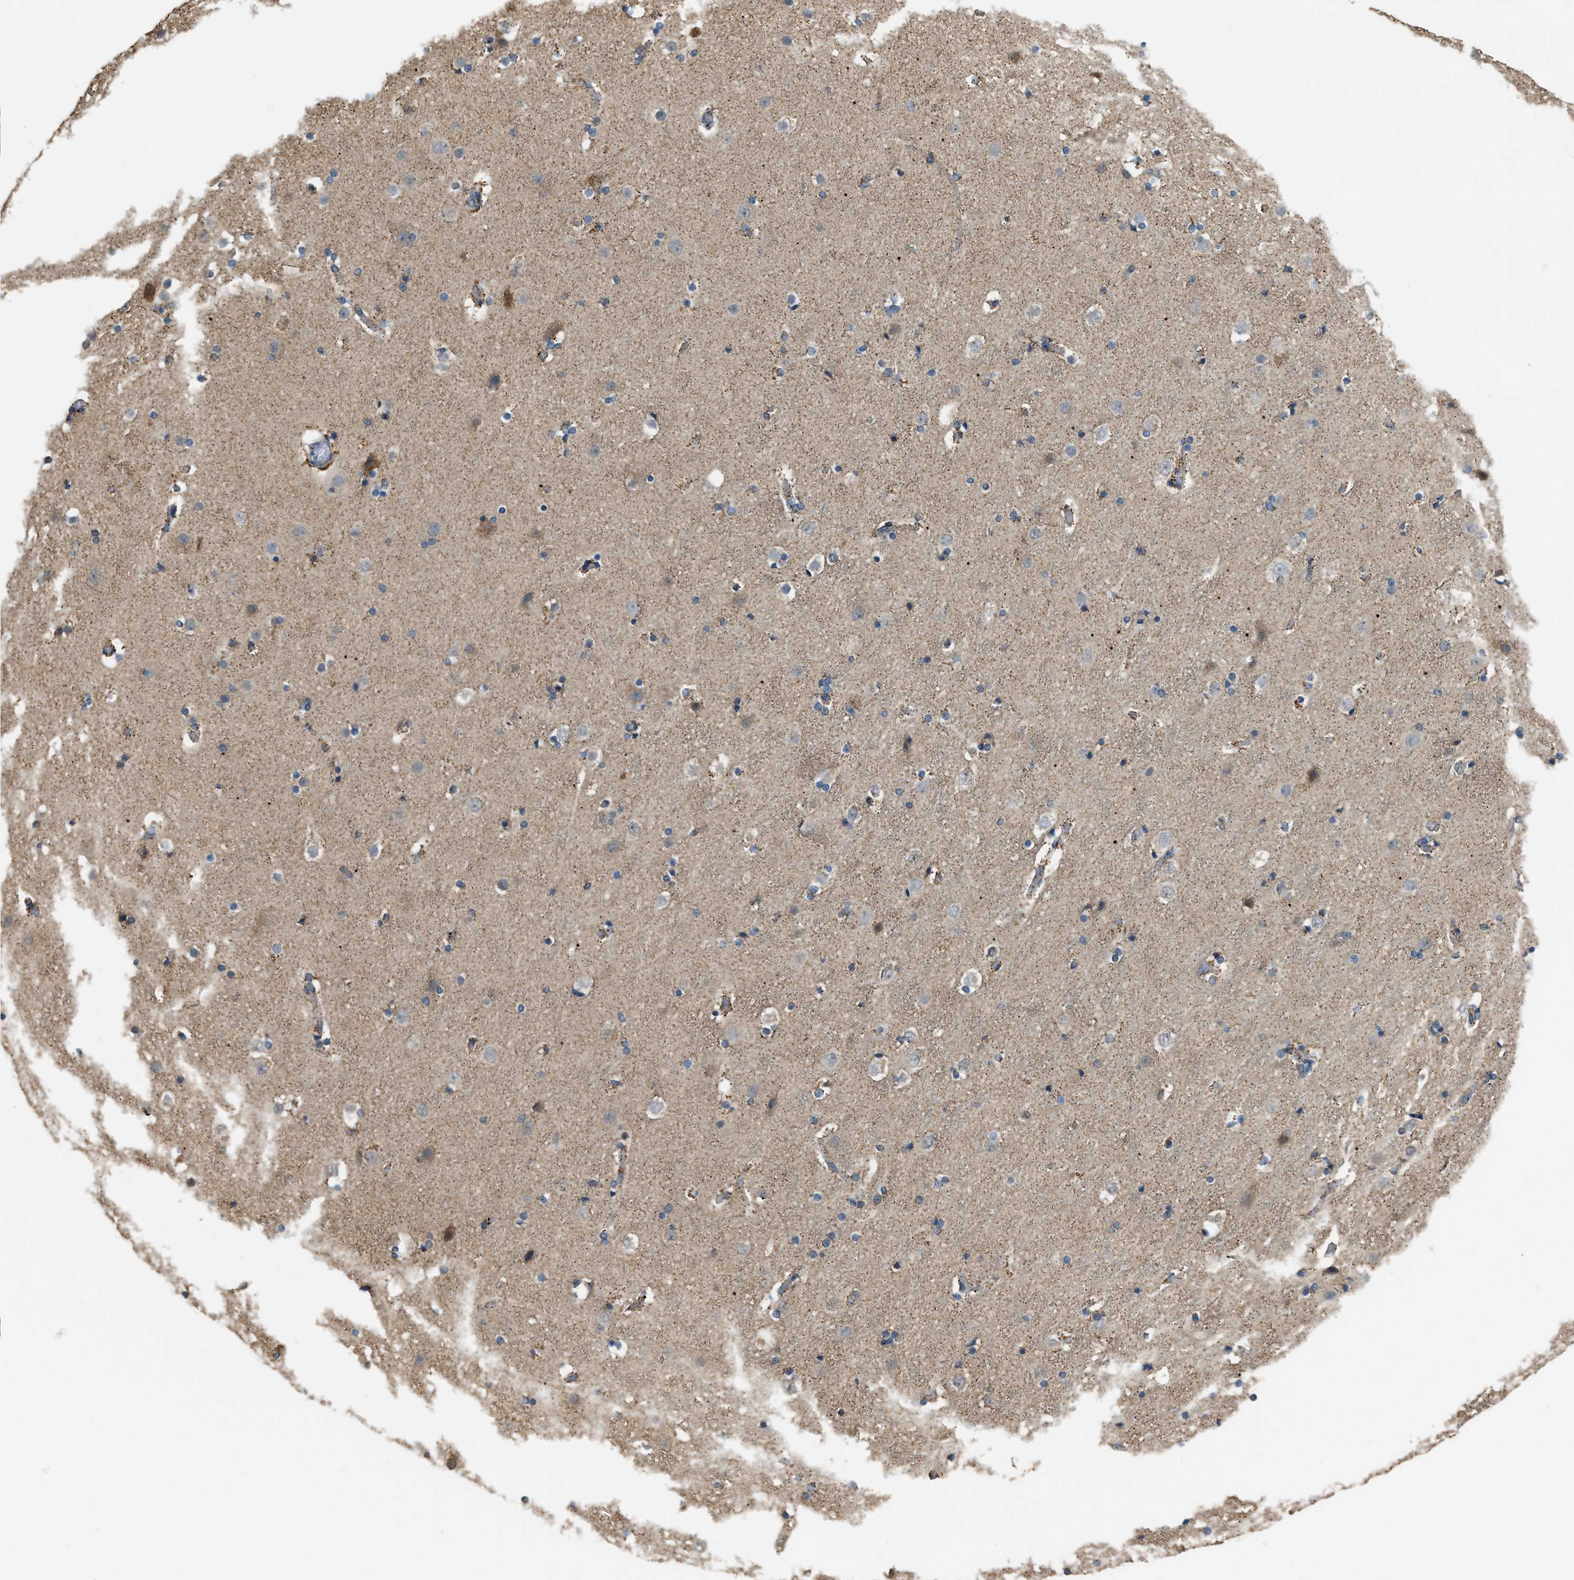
{"staining": {"intensity": "negative", "quantity": "none", "location": "none"}, "tissue": "cerebral cortex", "cell_type": "Endothelial cells", "image_type": "normal", "snomed": [{"axis": "morphology", "description": "Normal tissue, NOS"}, {"axis": "topography", "description": "Cerebral cortex"}], "caption": "Immunohistochemistry histopathology image of normal cerebral cortex: cerebral cortex stained with DAB reveals no significant protein positivity in endothelial cells.", "gene": "ETFB", "patient": {"sex": "male", "age": 57}}